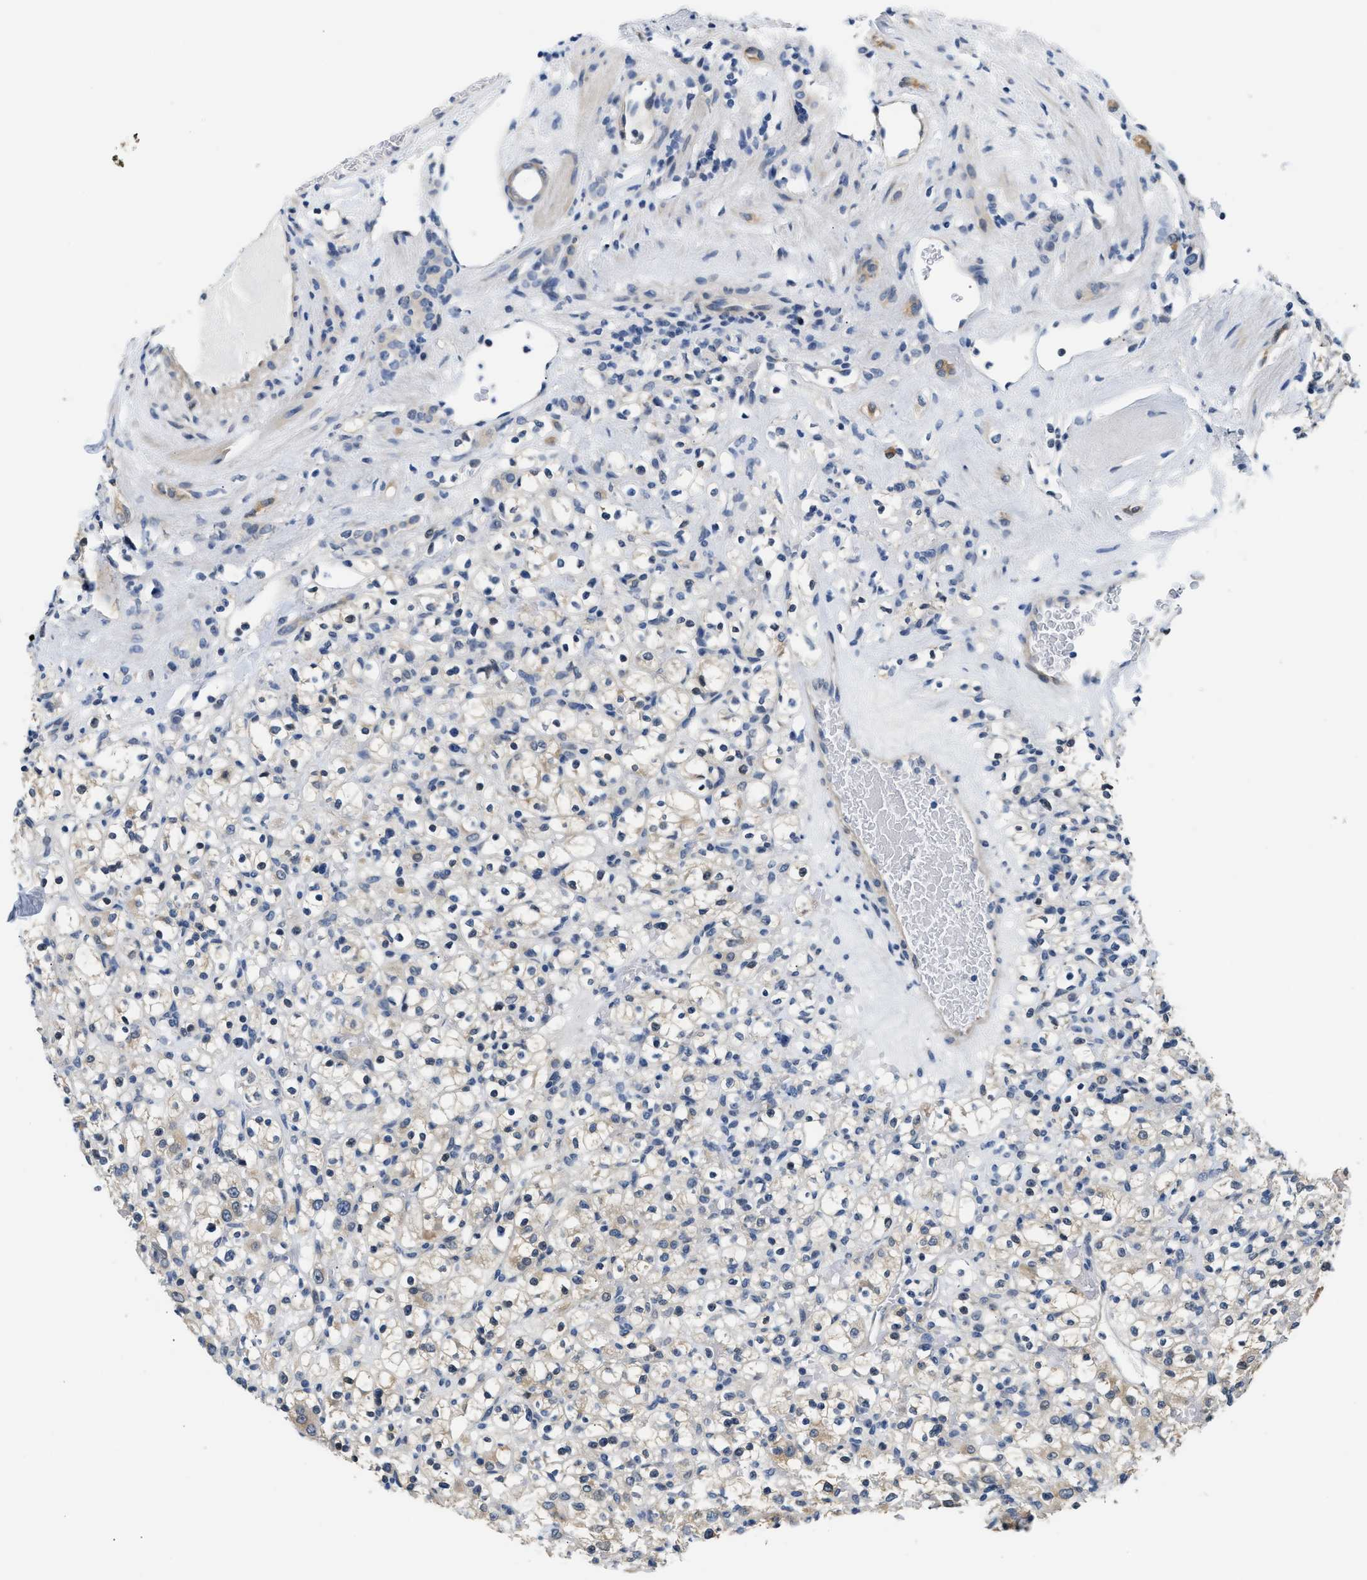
{"staining": {"intensity": "weak", "quantity": "<25%", "location": "cytoplasmic/membranous"}, "tissue": "renal cancer", "cell_type": "Tumor cells", "image_type": "cancer", "snomed": [{"axis": "morphology", "description": "Normal tissue, NOS"}, {"axis": "morphology", "description": "Adenocarcinoma, NOS"}, {"axis": "topography", "description": "Kidney"}], "caption": "There is no significant expression in tumor cells of renal adenocarcinoma.", "gene": "CLGN", "patient": {"sex": "female", "age": 72}}